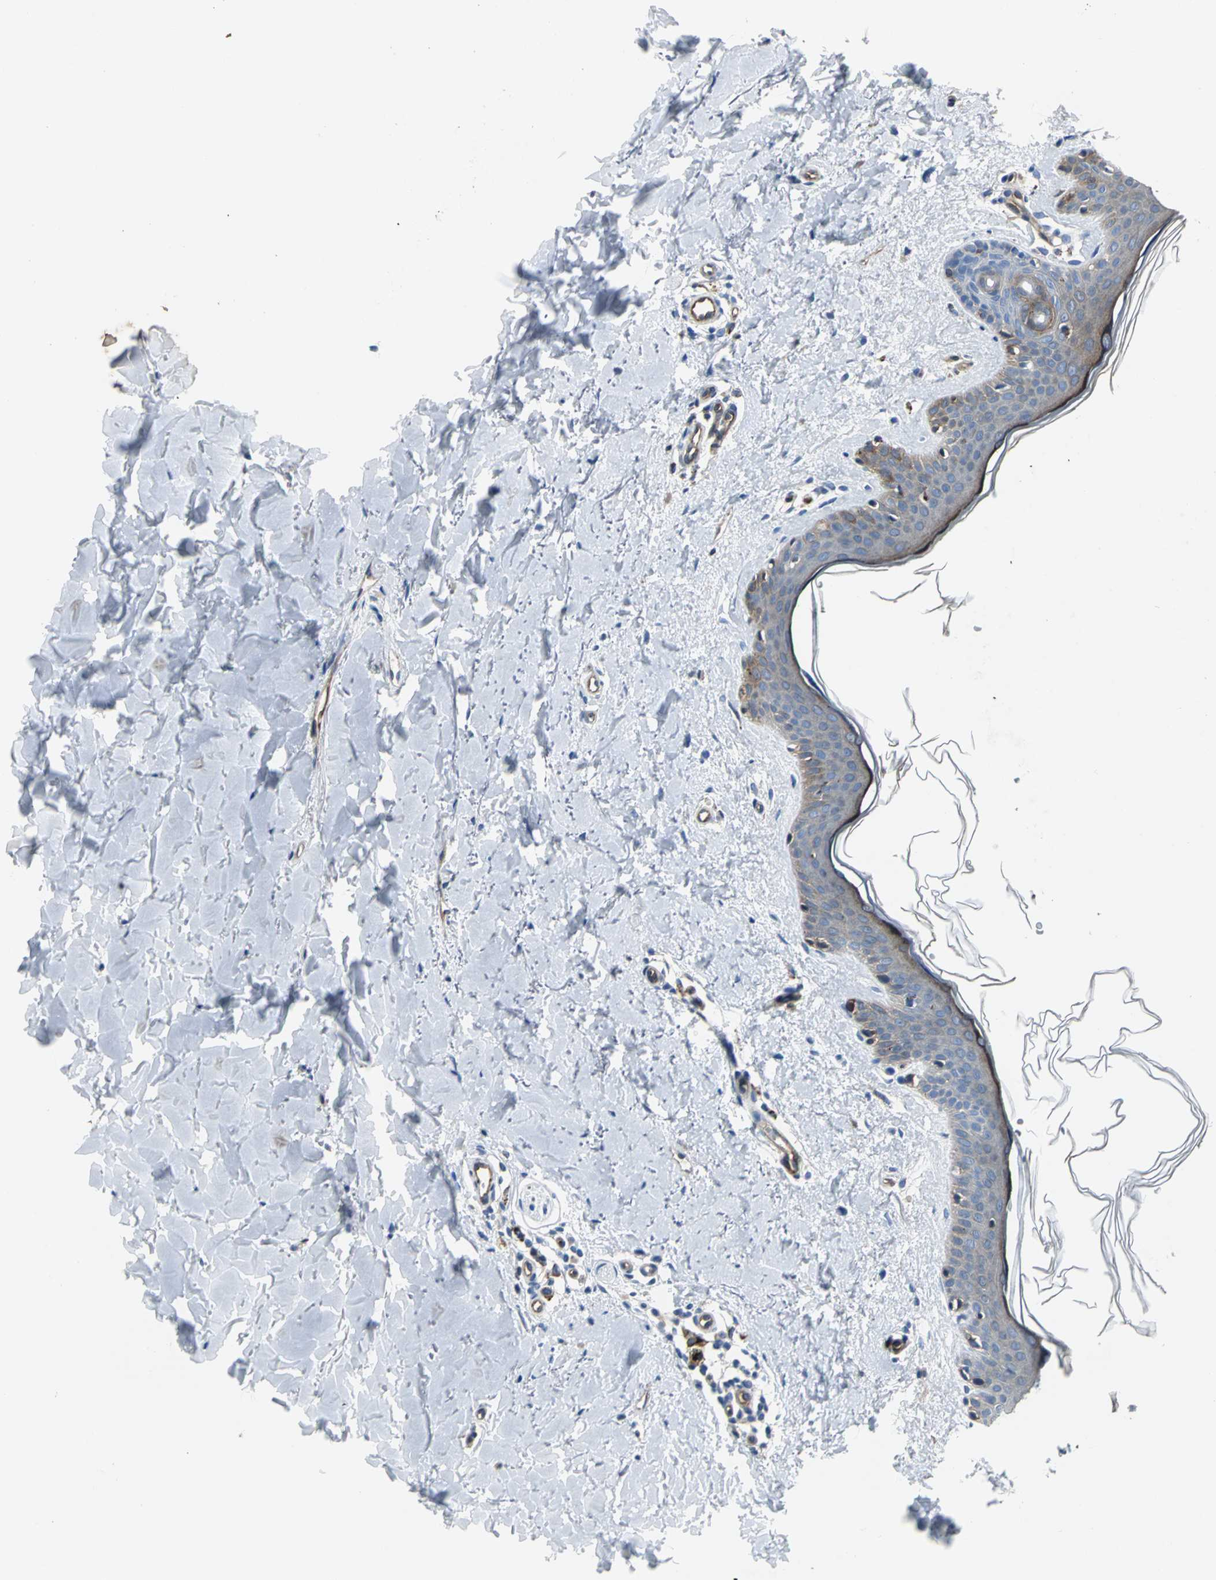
{"staining": {"intensity": "negative", "quantity": "none", "location": "none"}, "tissue": "skin", "cell_type": "Fibroblasts", "image_type": "normal", "snomed": [{"axis": "morphology", "description": "Normal tissue, NOS"}, {"axis": "topography", "description": "Skin"}], "caption": "DAB immunohistochemical staining of unremarkable skin displays no significant positivity in fibroblasts.", "gene": "ENSG00000285130", "patient": {"sex": "female", "age": 56}}